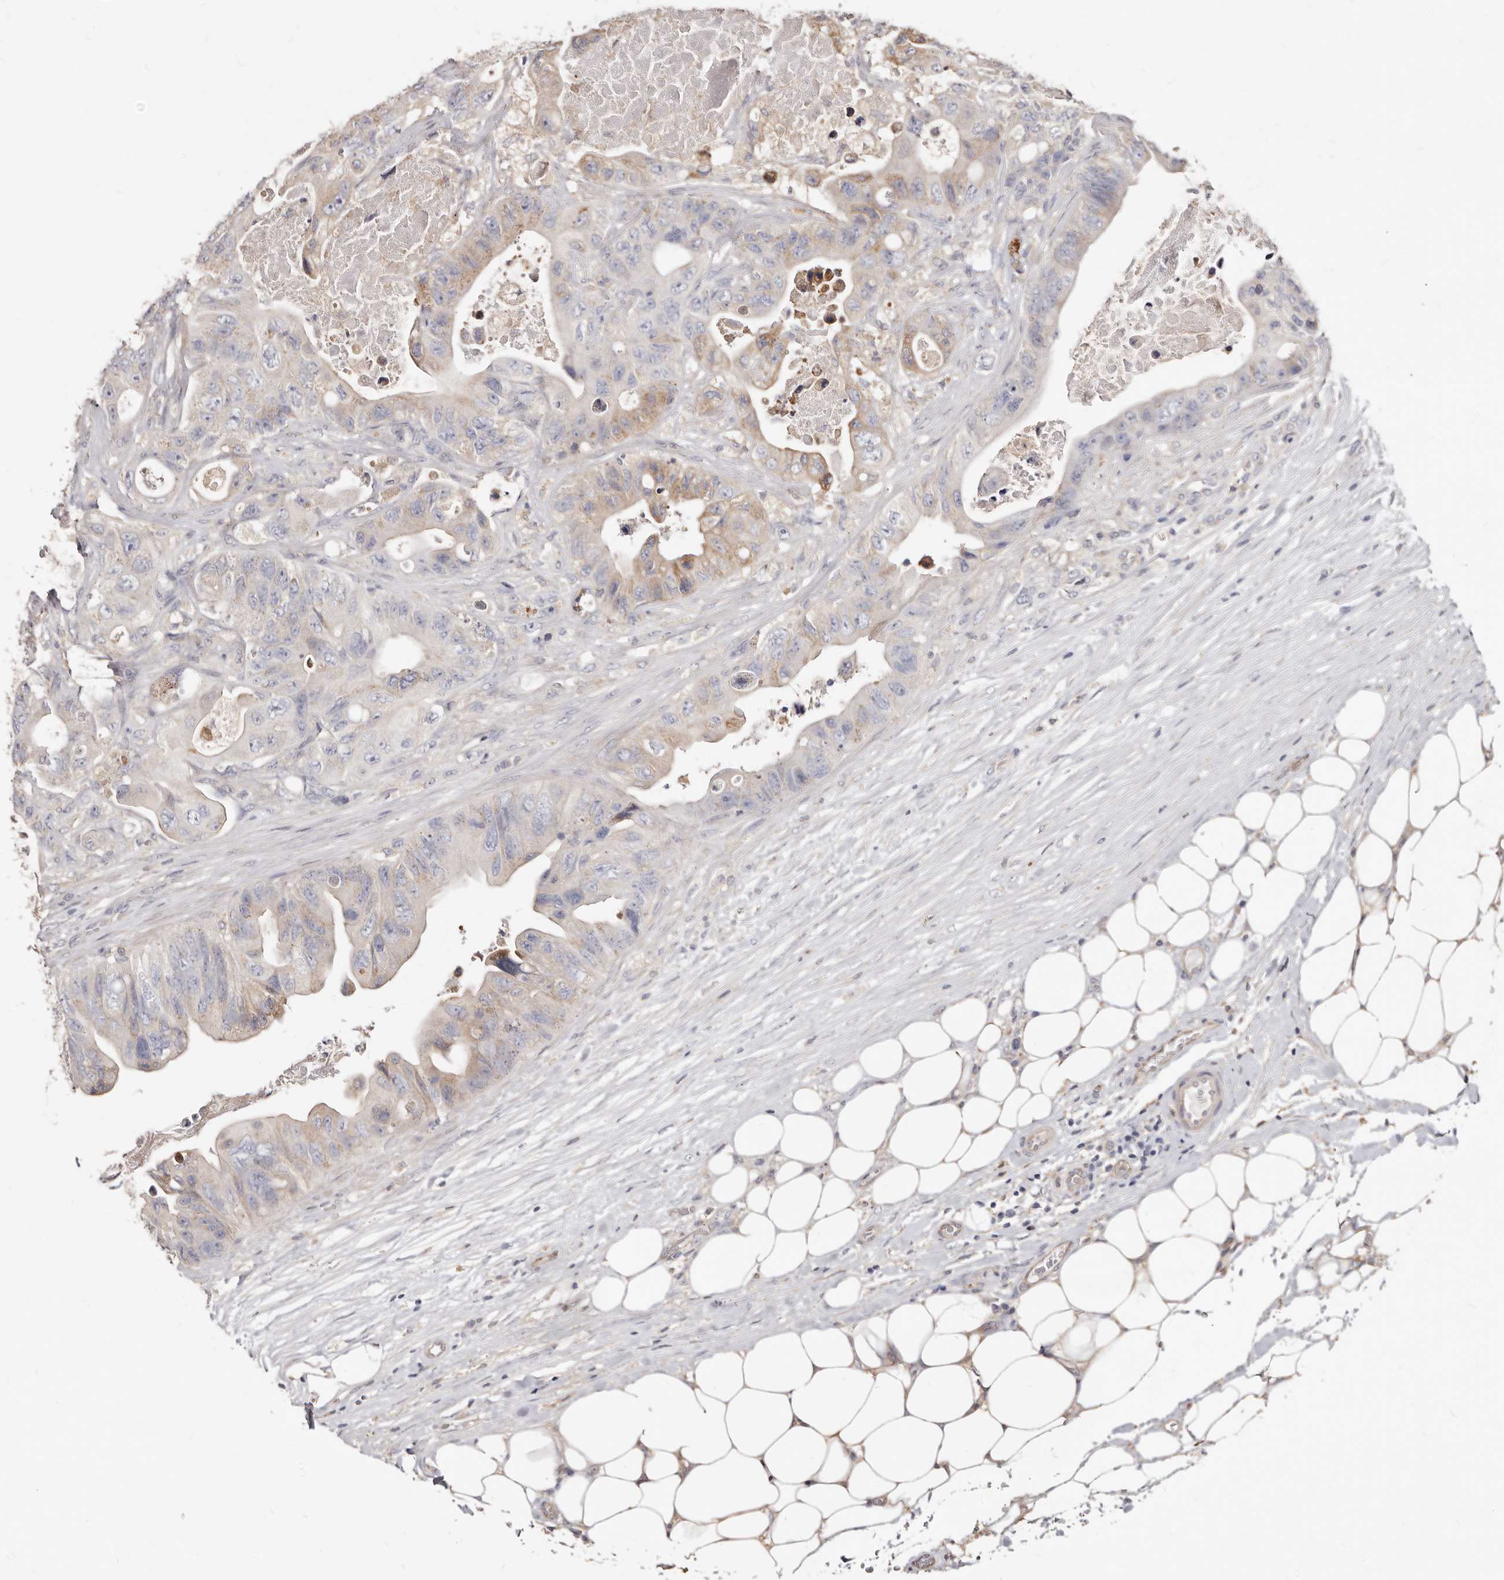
{"staining": {"intensity": "moderate", "quantity": "<25%", "location": "cytoplasmic/membranous"}, "tissue": "colorectal cancer", "cell_type": "Tumor cells", "image_type": "cancer", "snomed": [{"axis": "morphology", "description": "Adenocarcinoma, NOS"}, {"axis": "topography", "description": "Colon"}], "caption": "High-magnification brightfield microscopy of colorectal adenocarcinoma stained with DAB (3,3'-diaminobenzidine) (brown) and counterstained with hematoxylin (blue). tumor cells exhibit moderate cytoplasmic/membranous staining is identified in approximately<25% of cells.", "gene": "LRRC25", "patient": {"sex": "female", "age": 46}}